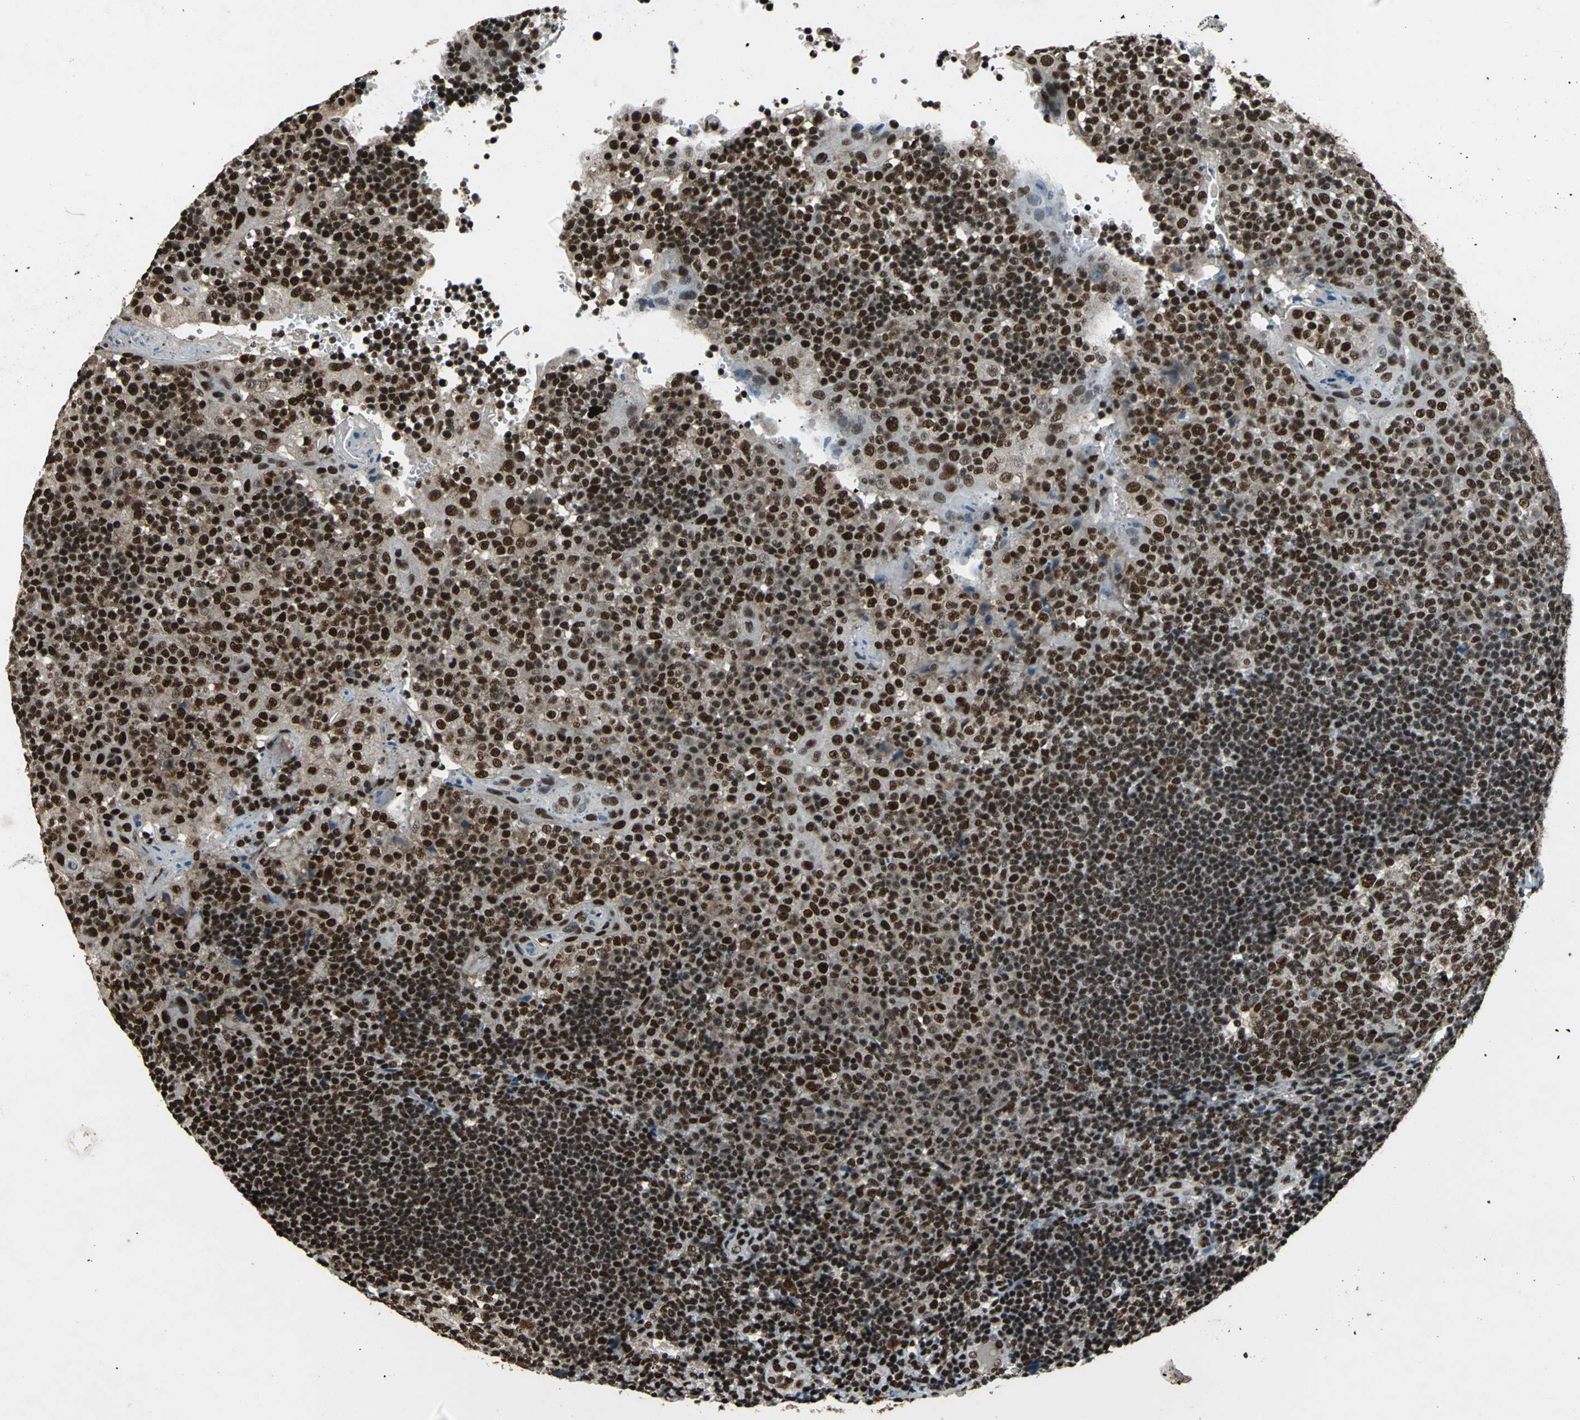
{"staining": {"intensity": "strong", "quantity": ">75%", "location": "nuclear"}, "tissue": "tonsil", "cell_type": "Germinal center cells", "image_type": "normal", "snomed": [{"axis": "morphology", "description": "Normal tissue, NOS"}, {"axis": "topography", "description": "Tonsil"}], "caption": "This histopathology image exhibits unremarkable tonsil stained with immunohistochemistry (IHC) to label a protein in brown. The nuclear of germinal center cells show strong positivity for the protein. Nuclei are counter-stained blue.", "gene": "MTA2", "patient": {"sex": "female", "age": 40}}